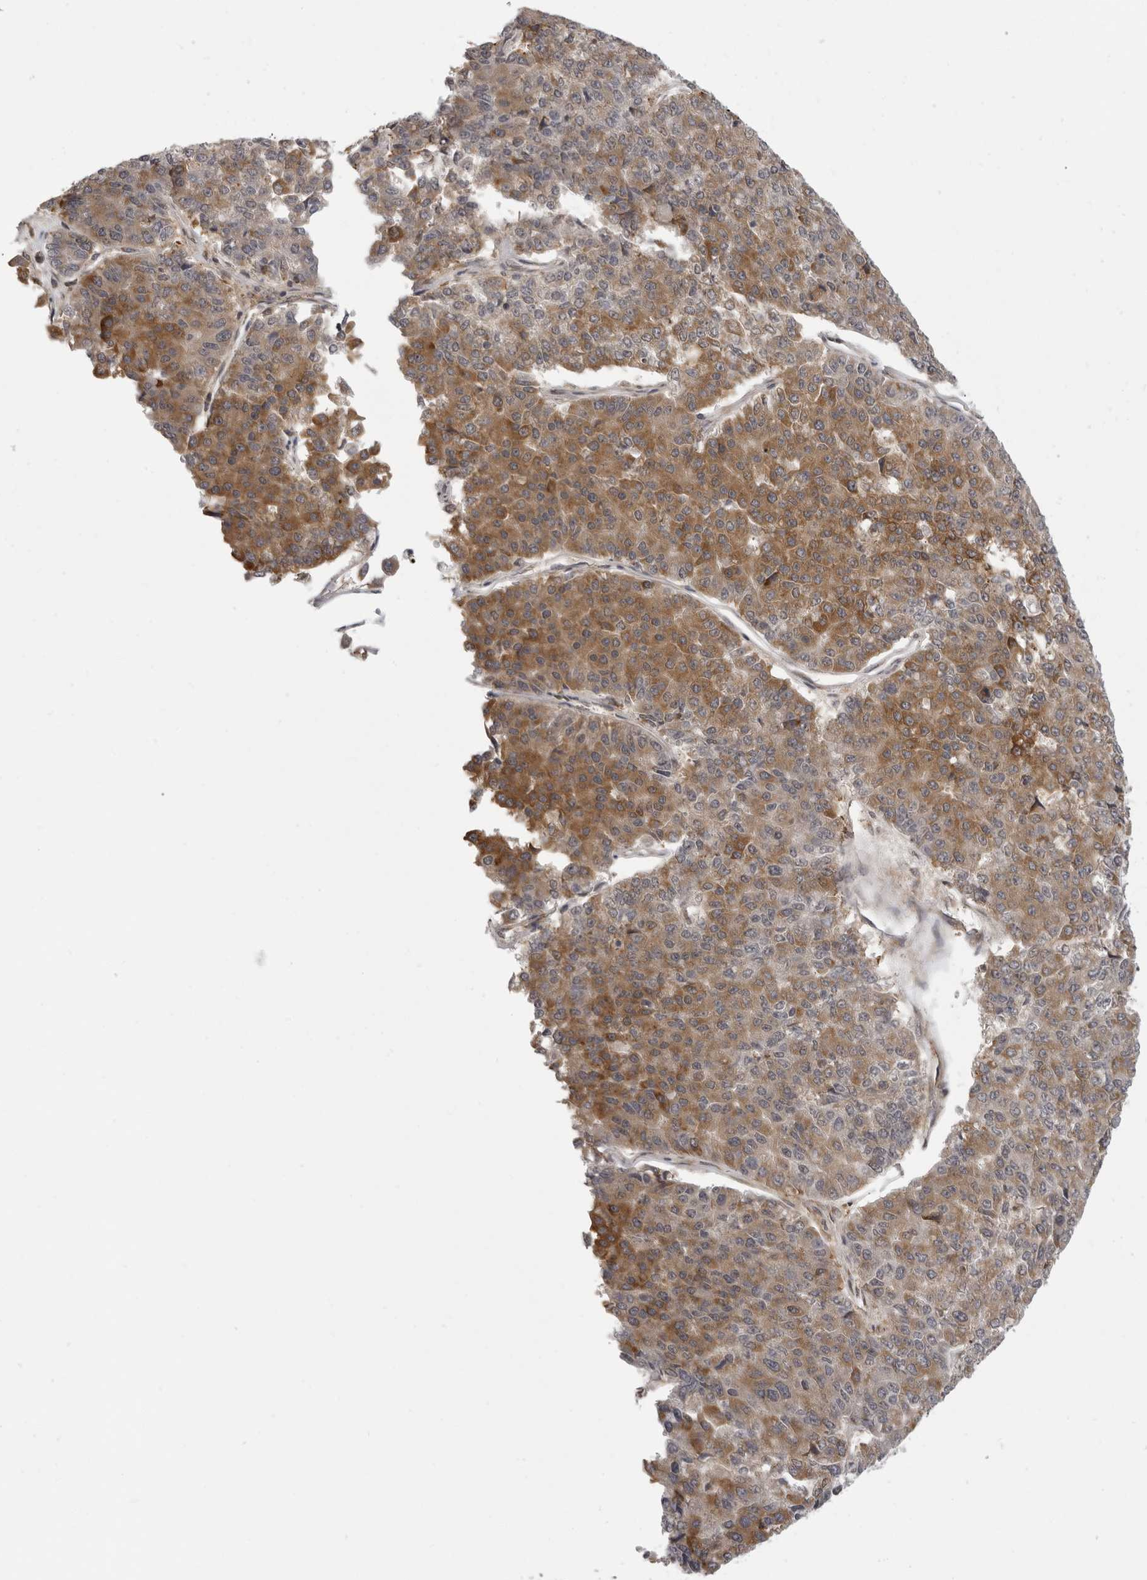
{"staining": {"intensity": "moderate", "quantity": ">75%", "location": "cytoplasmic/membranous"}, "tissue": "pancreatic cancer", "cell_type": "Tumor cells", "image_type": "cancer", "snomed": [{"axis": "morphology", "description": "Adenocarcinoma, NOS"}, {"axis": "topography", "description": "Pancreas"}], "caption": "About >75% of tumor cells in human pancreatic cancer (adenocarcinoma) demonstrate moderate cytoplasmic/membranous protein positivity as visualized by brown immunohistochemical staining.", "gene": "PRRC2A", "patient": {"sex": "male", "age": 50}}